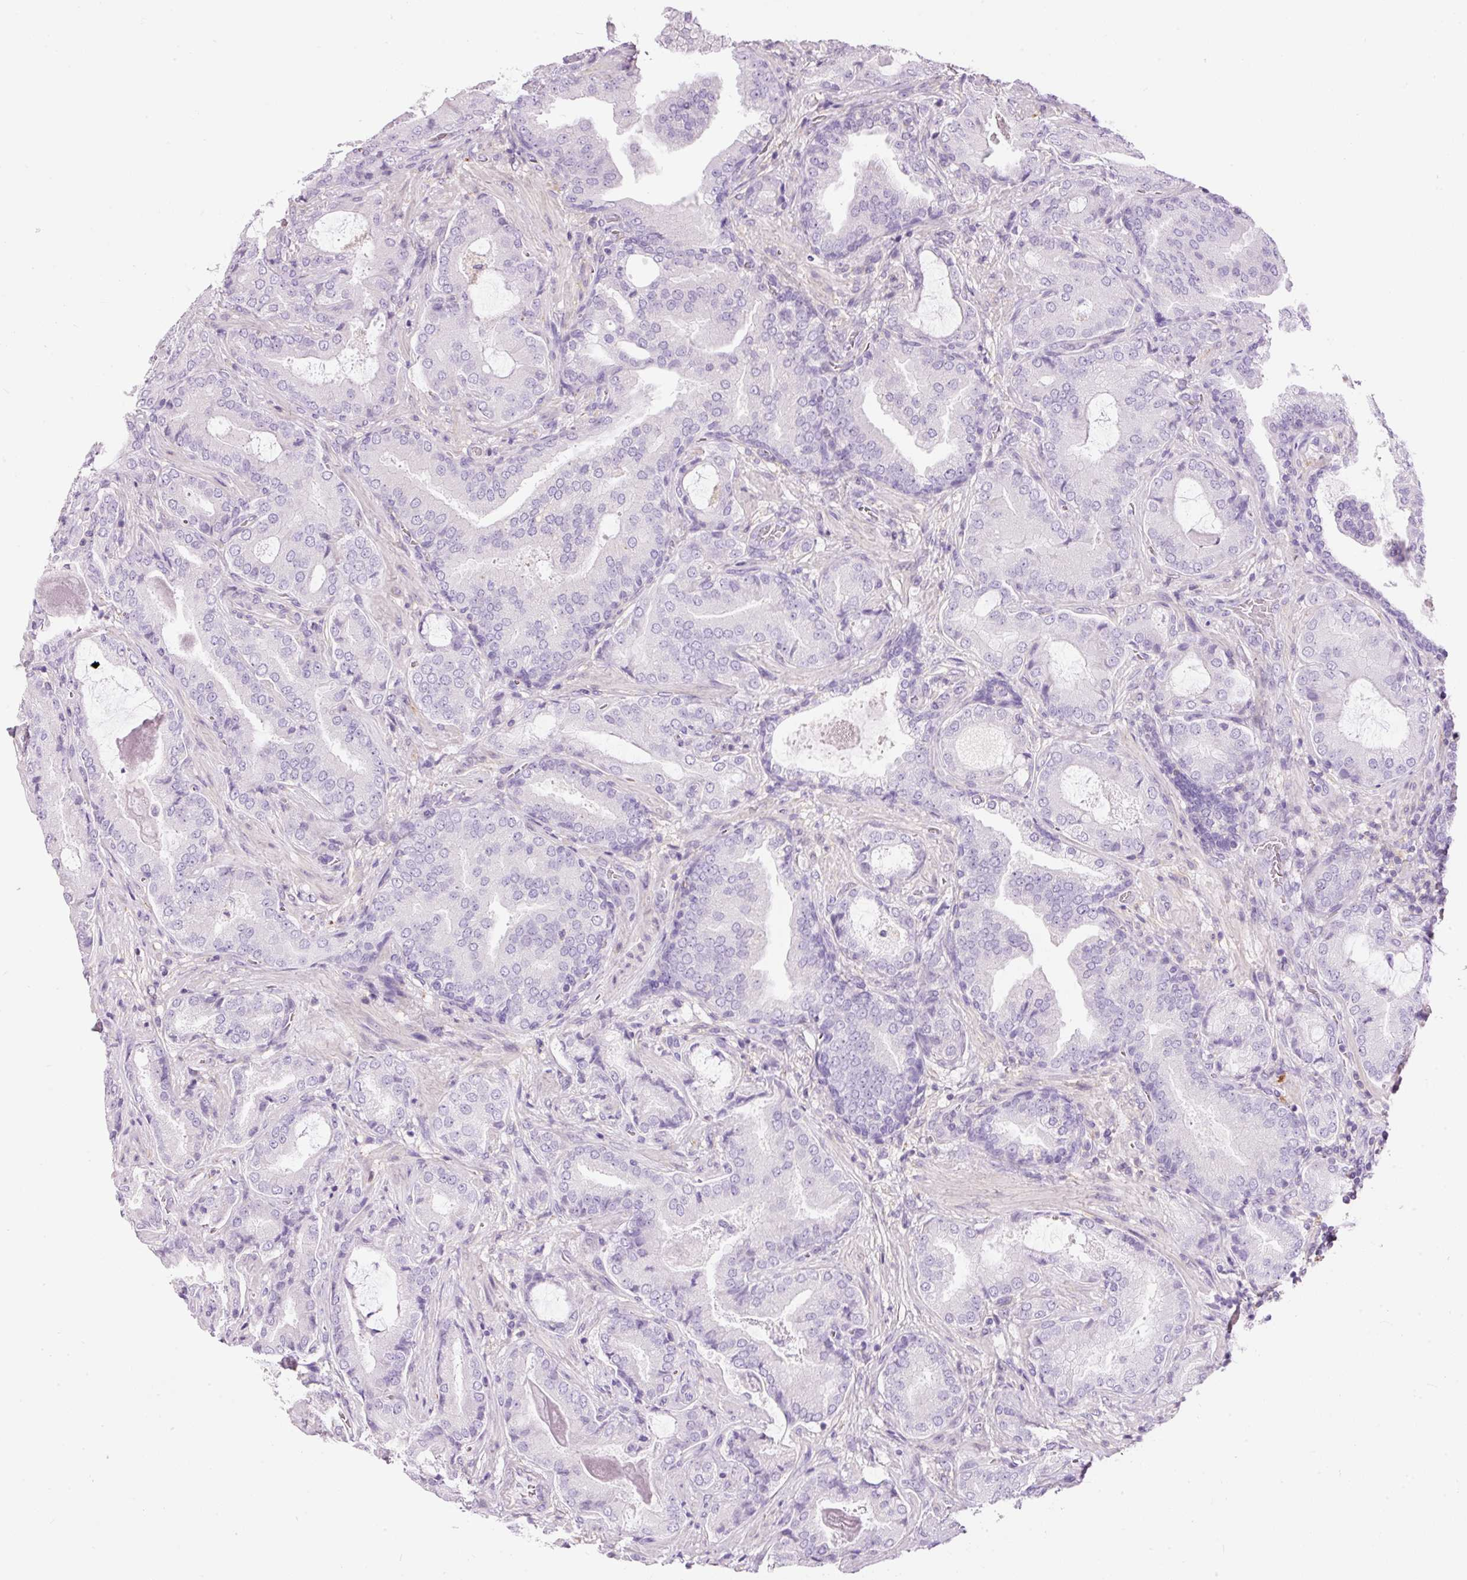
{"staining": {"intensity": "negative", "quantity": "none", "location": "none"}, "tissue": "prostate cancer", "cell_type": "Tumor cells", "image_type": "cancer", "snomed": [{"axis": "morphology", "description": "Adenocarcinoma, High grade"}, {"axis": "topography", "description": "Prostate"}], "caption": "This photomicrograph is of prostate cancer (adenocarcinoma (high-grade)) stained with IHC to label a protein in brown with the nuclei are counter-stained blue. There is no expression in tumor cells. (IHC, brightfield microscopy, high magnification).", "gene": "DOK6", "patient": {"sex": "male", "age": 68}}